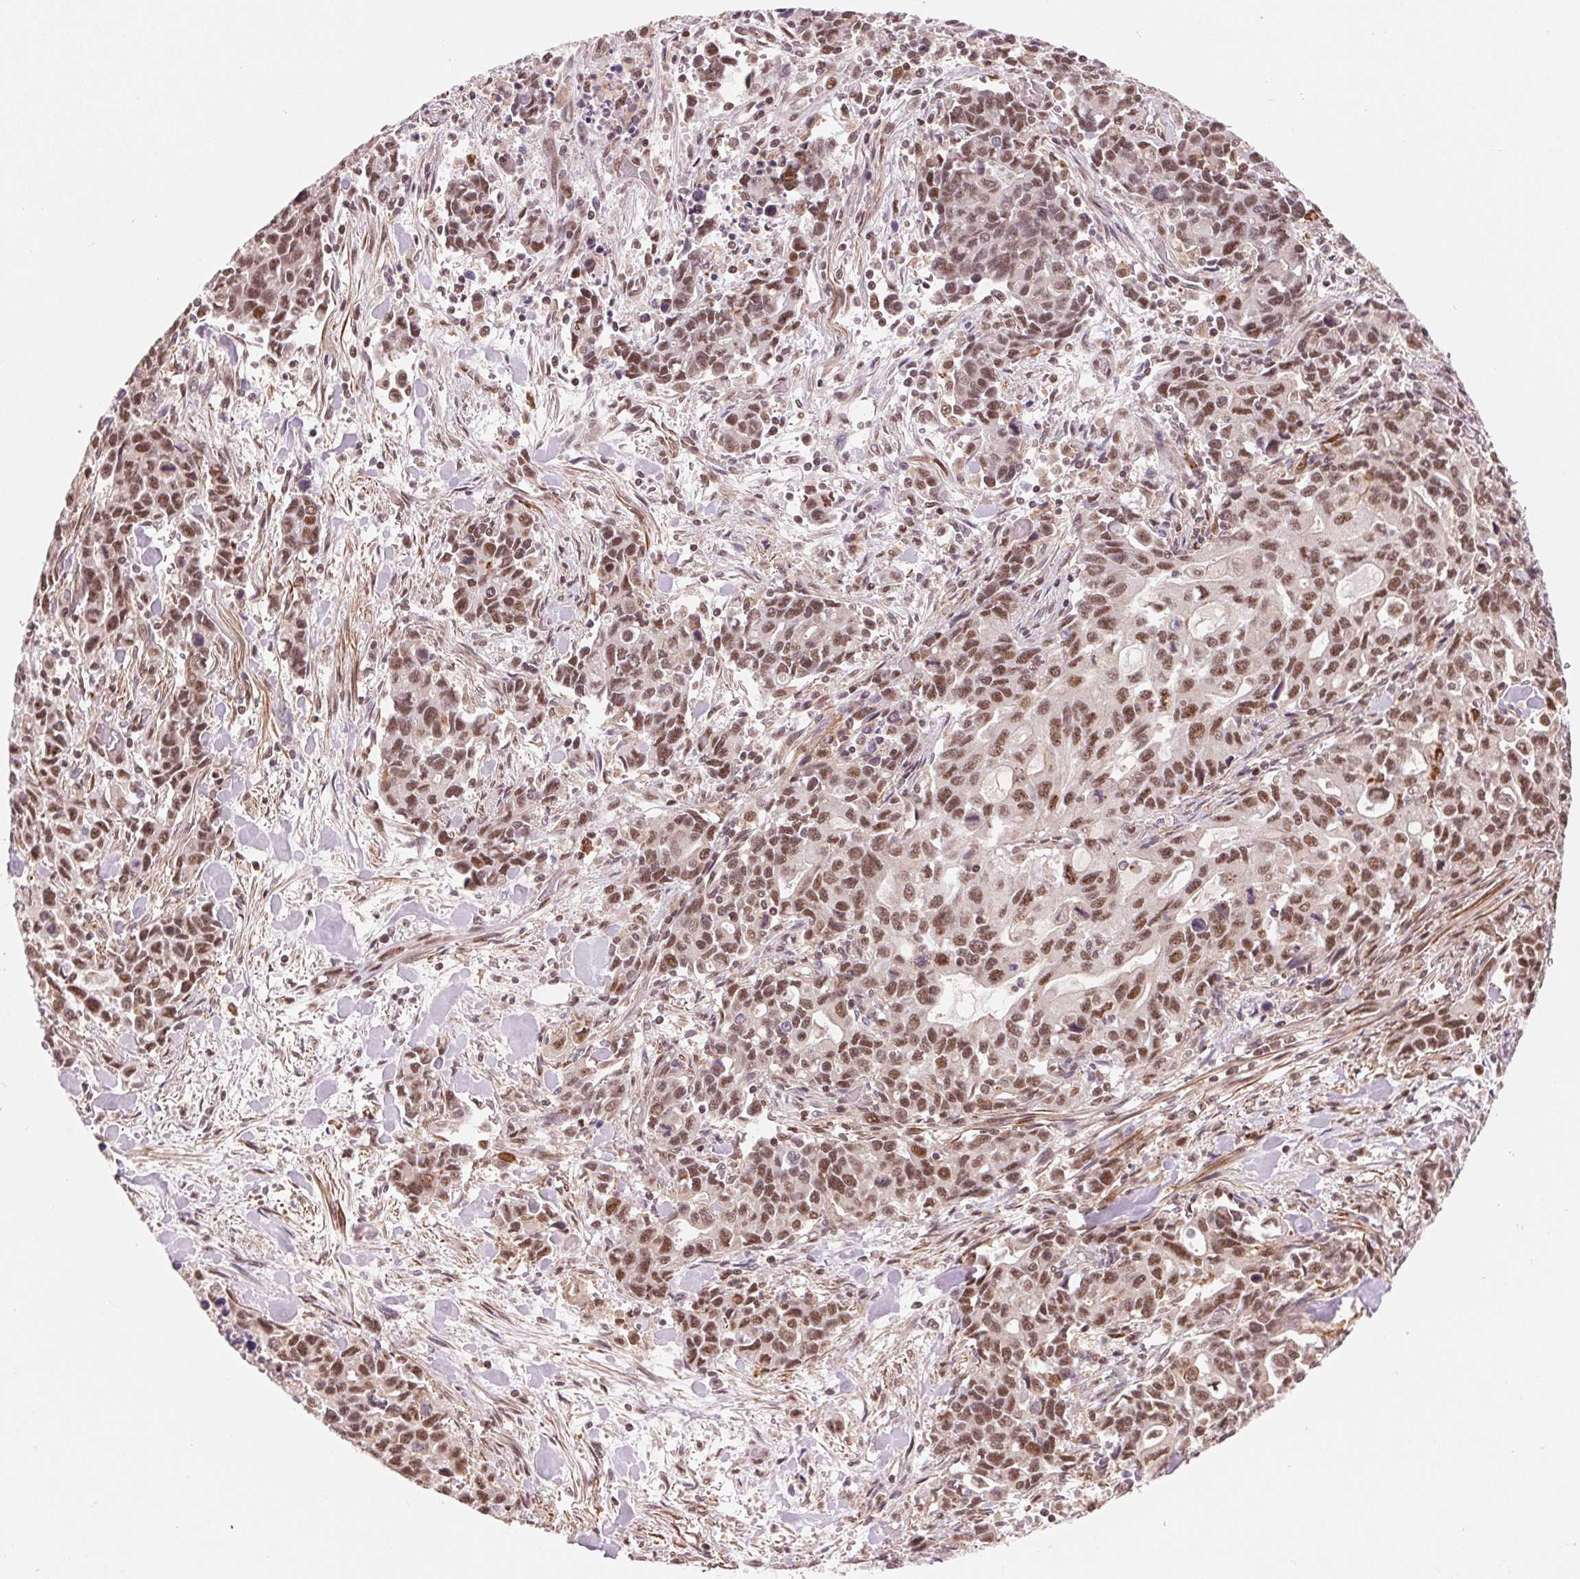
{"staining": {"intensity": "moderate", "quantity": ">75%", "location": "nuclear"}, "tissue": "stomach cancer", "cell_type": "Tumor cells", "image_type": "cancer", "snomed": [{"axis": "morphology", "description": "Adenocarcinoma, NOS"}, {"axis": "topography", "description": "Stomach, upper"}], "caption": "IHC photomicrograph of human stomach cancer stained for a protein (brown), which demonstrates medium levels of moderate nuclear positivity in about >75% of tumor cells.", "gene": "HNRNPDL", "patient": {"sex": "male", "age": 85}}